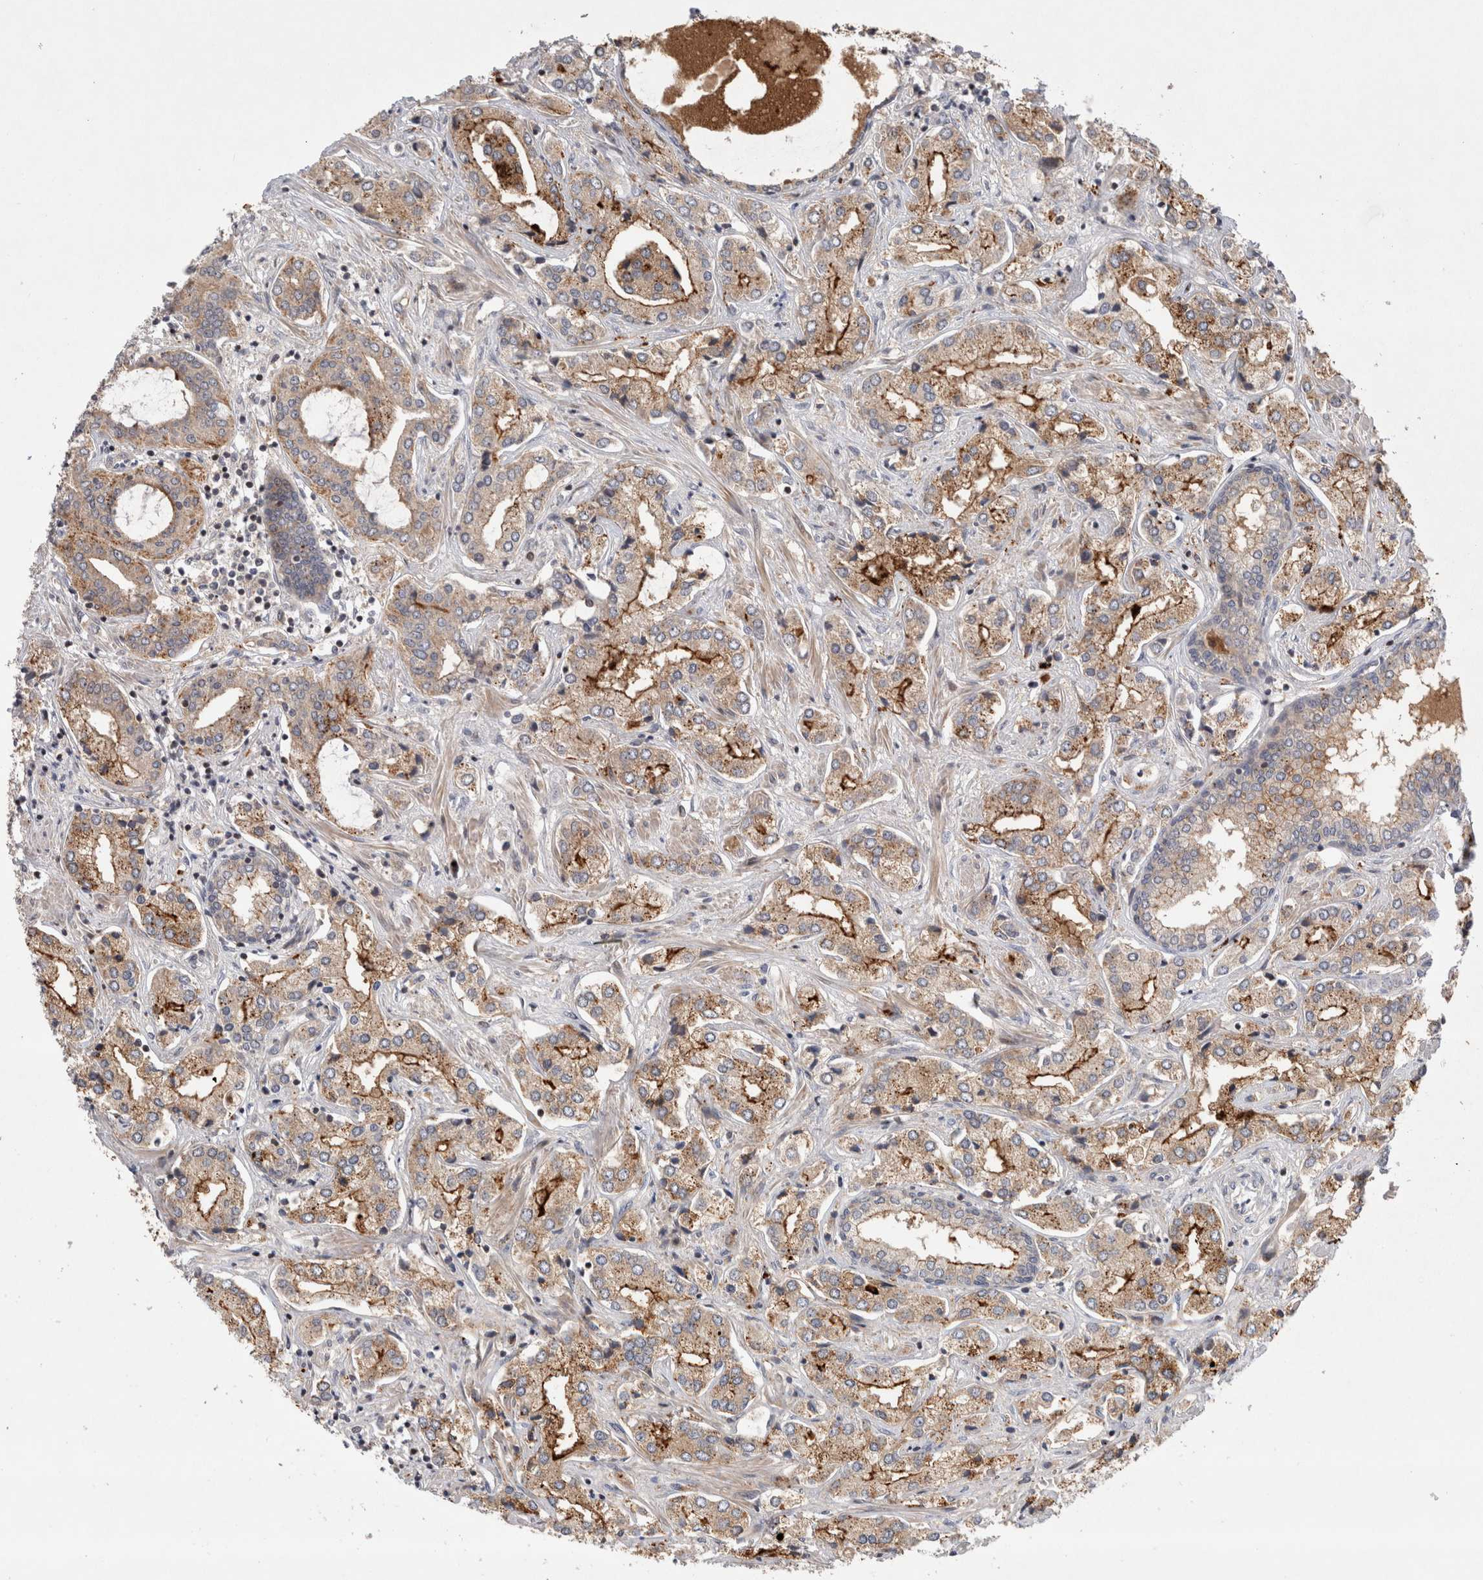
{"staining": {"intensity": "moderate", "quantity": ">75%", "location": "cytoplasmic/membranous"}, "tissue": "prostate cancer", "cell_type": "Tumor cells", "image_type": "cancer", "snomed": [{"axis": "morphology", "description": "Adenocarcinoma, High grade"}, {"axis": "topography", "description": "Prostate"}], "caption": "Immunohistochemistry (IHC) image of neoplastic tissue: human prostate cancer stained using immunohistochemistry displays medium levels of moderate protein expression localized specifically in the cytoplasmic/membranous of tumor cells, appearing as a cytoplasmic/membranous brown color.", "gene": "PLEKHM1", "patient": {"sex": "male", "age": 66}}